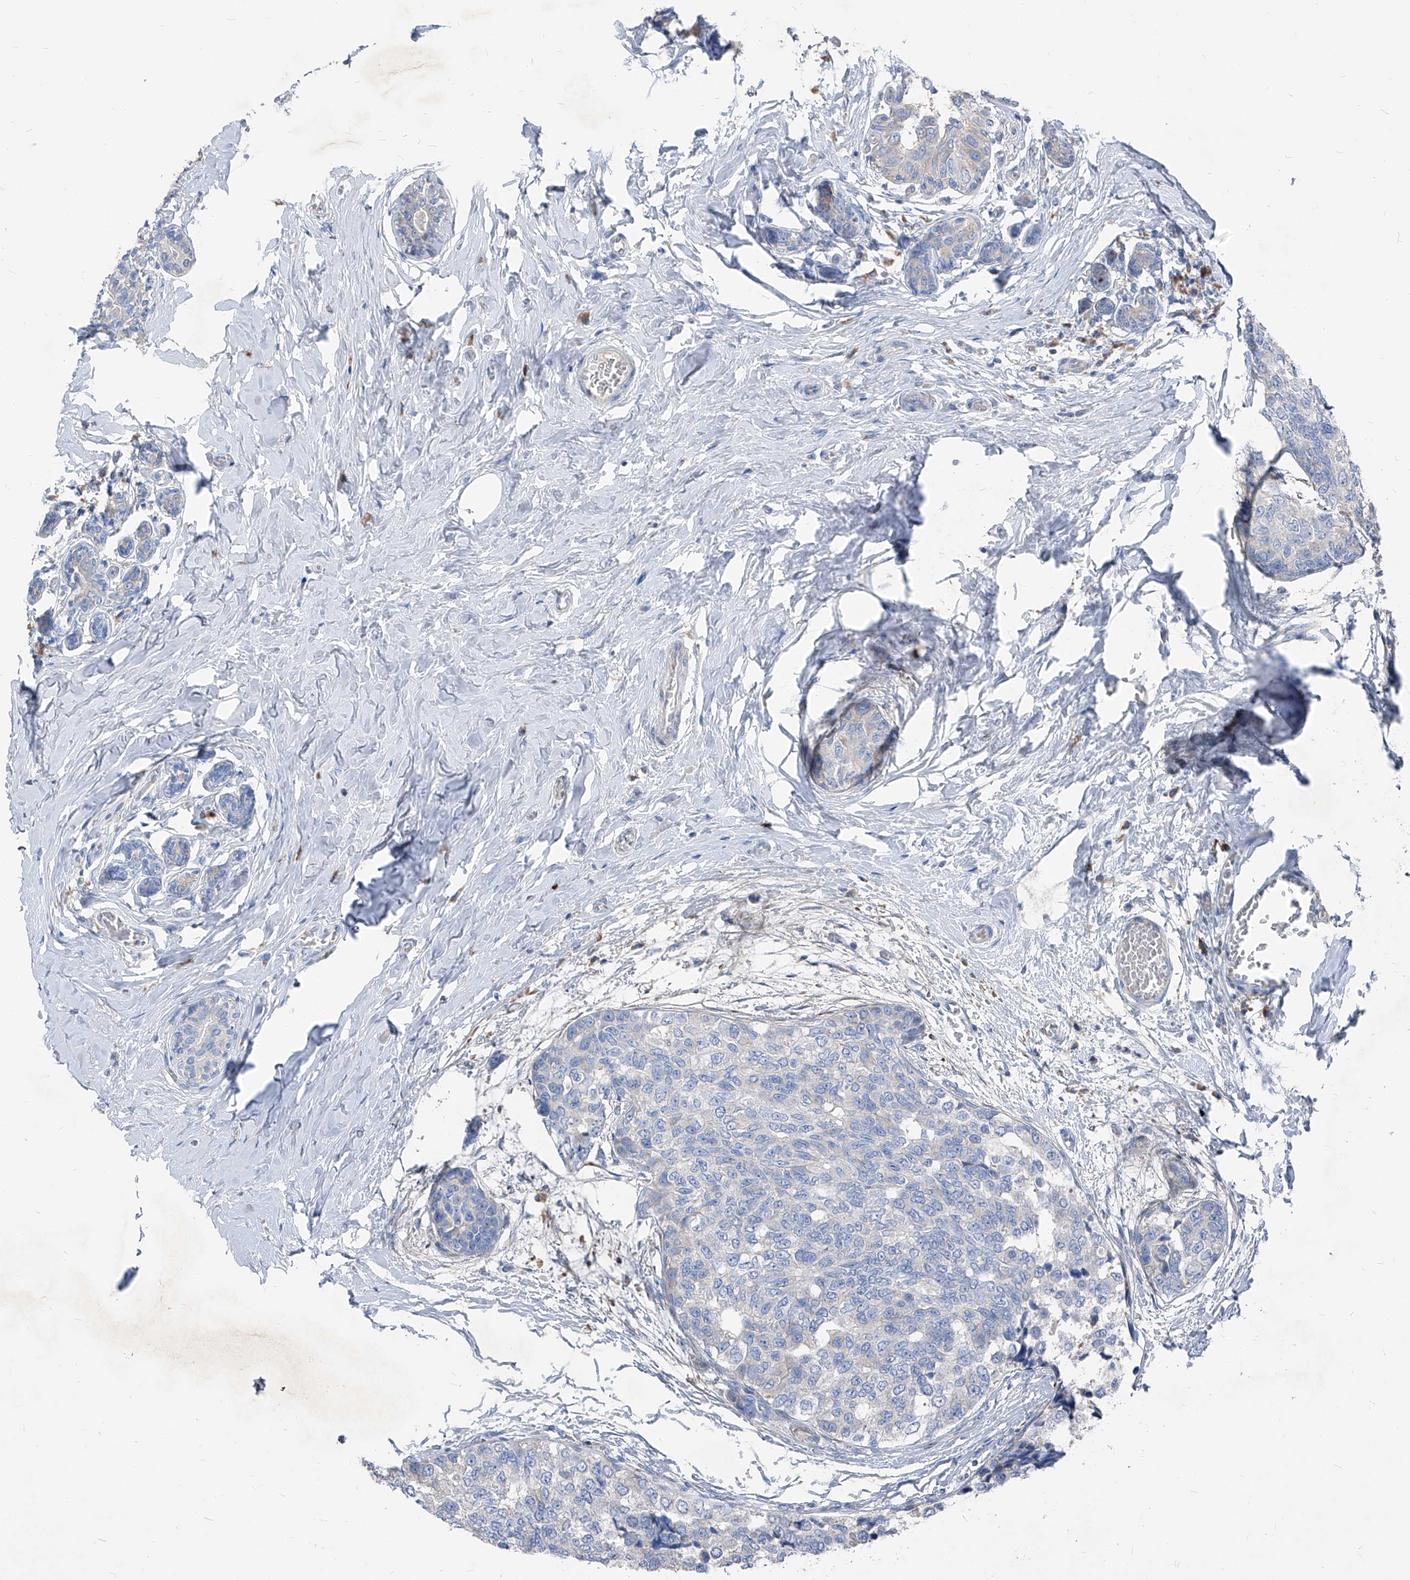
{"staining": {"intensity": "negative", "quantity": "none", "location": "none"}, "tissue": "breast cancer", "cell_type": "Tumor cells", "image_type": "cancer", "snomed": [{"axis": "morphology", "description": "Normal tissue, NOS"}, {"axis": "morphology", "description": "Duct carcinoma"}, {"axis": "topography", "description": "Breast"}], "caption": "This is an IHC histopathology image of human breast cancer (infiltrating ductal carcinoma). There is no expression in tumor cells.", "gene": "IFI27", "patient": {"sex": "female", "age": 43}}